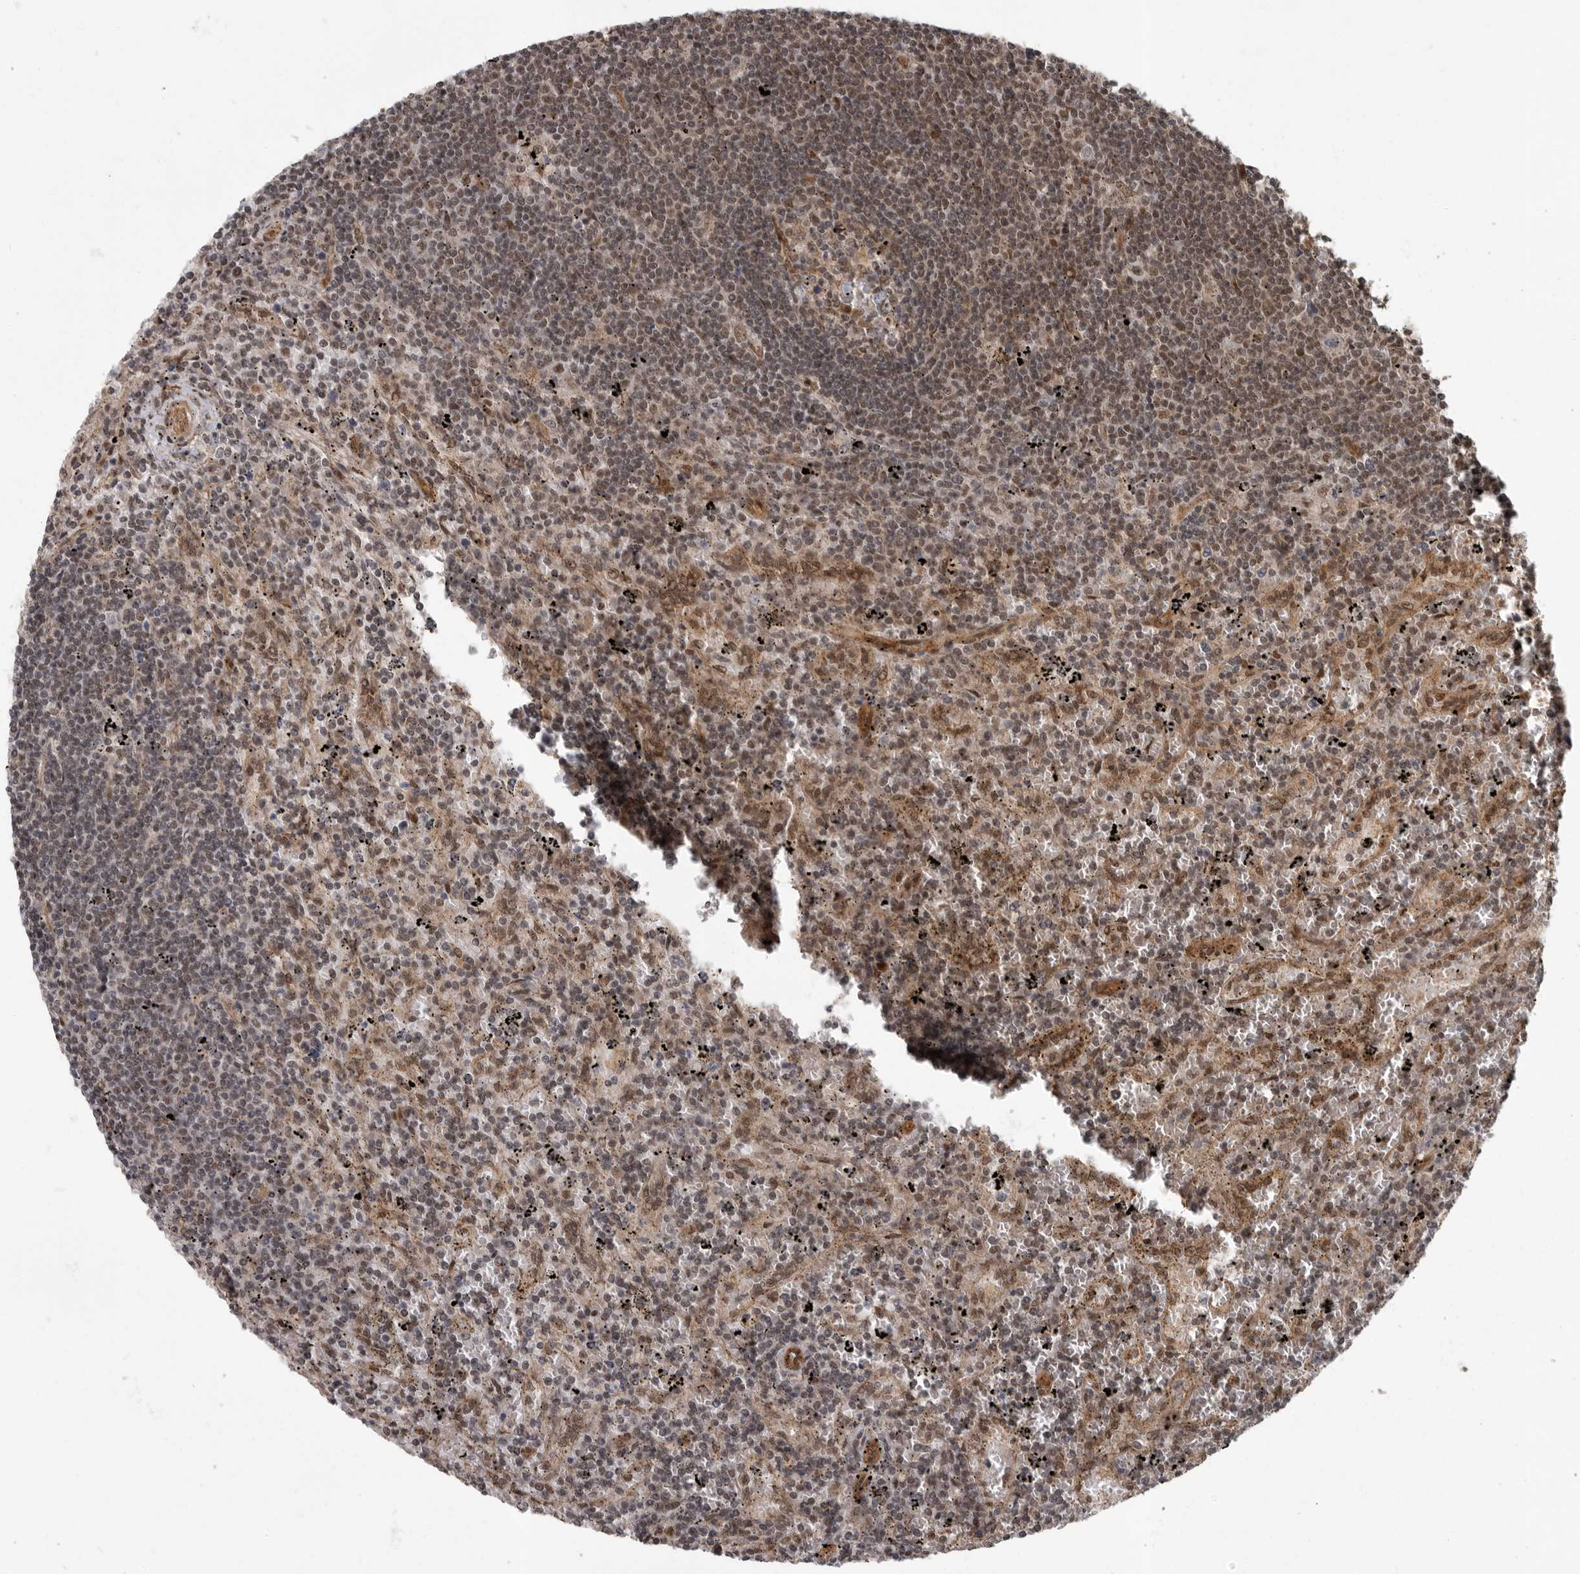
{"staining": {"intensity": "weak", "quantity": "25%-75%", "location": "nuclear"}, "tissue": "lymphoma", "cell_type": "Tumor cells", "image_type": "cancer", "snomed": [{"axis": "morphology", "description": "Malignant lymphoma, non-Hodgkin's type, Low grade"}, {"axis": "topography", "description": "Spleen"}], "caption": "This is a micrograph of immunohistochemistry staining of low-grade malignant lymphoma, non-Hodgkin's type, which shows weak staining in the nuclear of tumor cells.", "gene": "VPS50", "patient": {"sex": "male", "age": 76}}